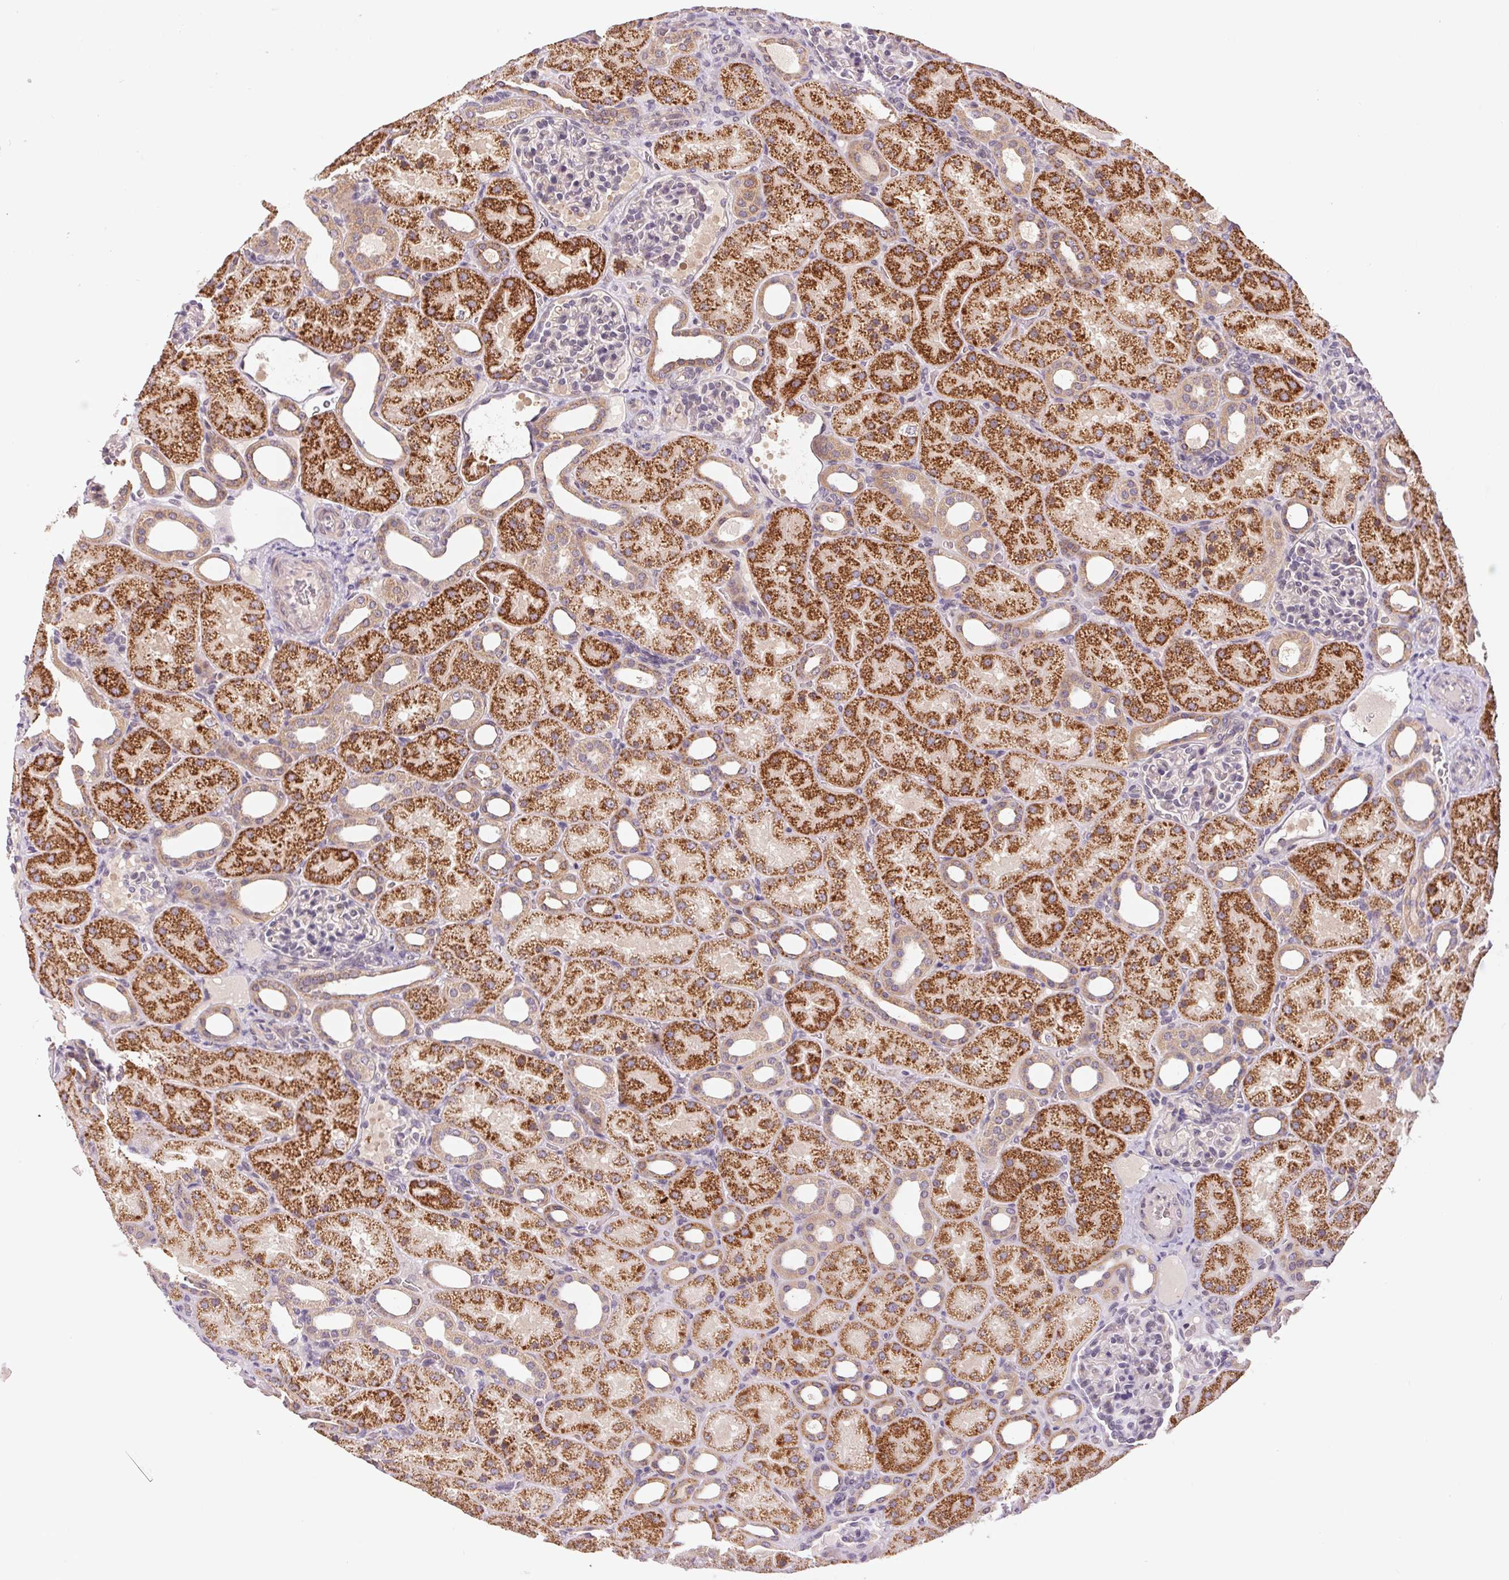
{"staining": {"intensity": "negative", "quantity": "none", "location": "none"}, "tissue": "kidney", "cell_type": "Cells in glomeruli", "image_type": "normal", "snomed": [{"axis": "morphology", "description": "Normal tissue, NOS"}, {"axis": "topography", "description": "Kidney"}], "caption": "A photomicrograph of kidney stained for a protein demonstrates no brown staining in cells in glomeruli.", "gene": "BNIP5", "patient": {"sex": "male", "age": 2}}